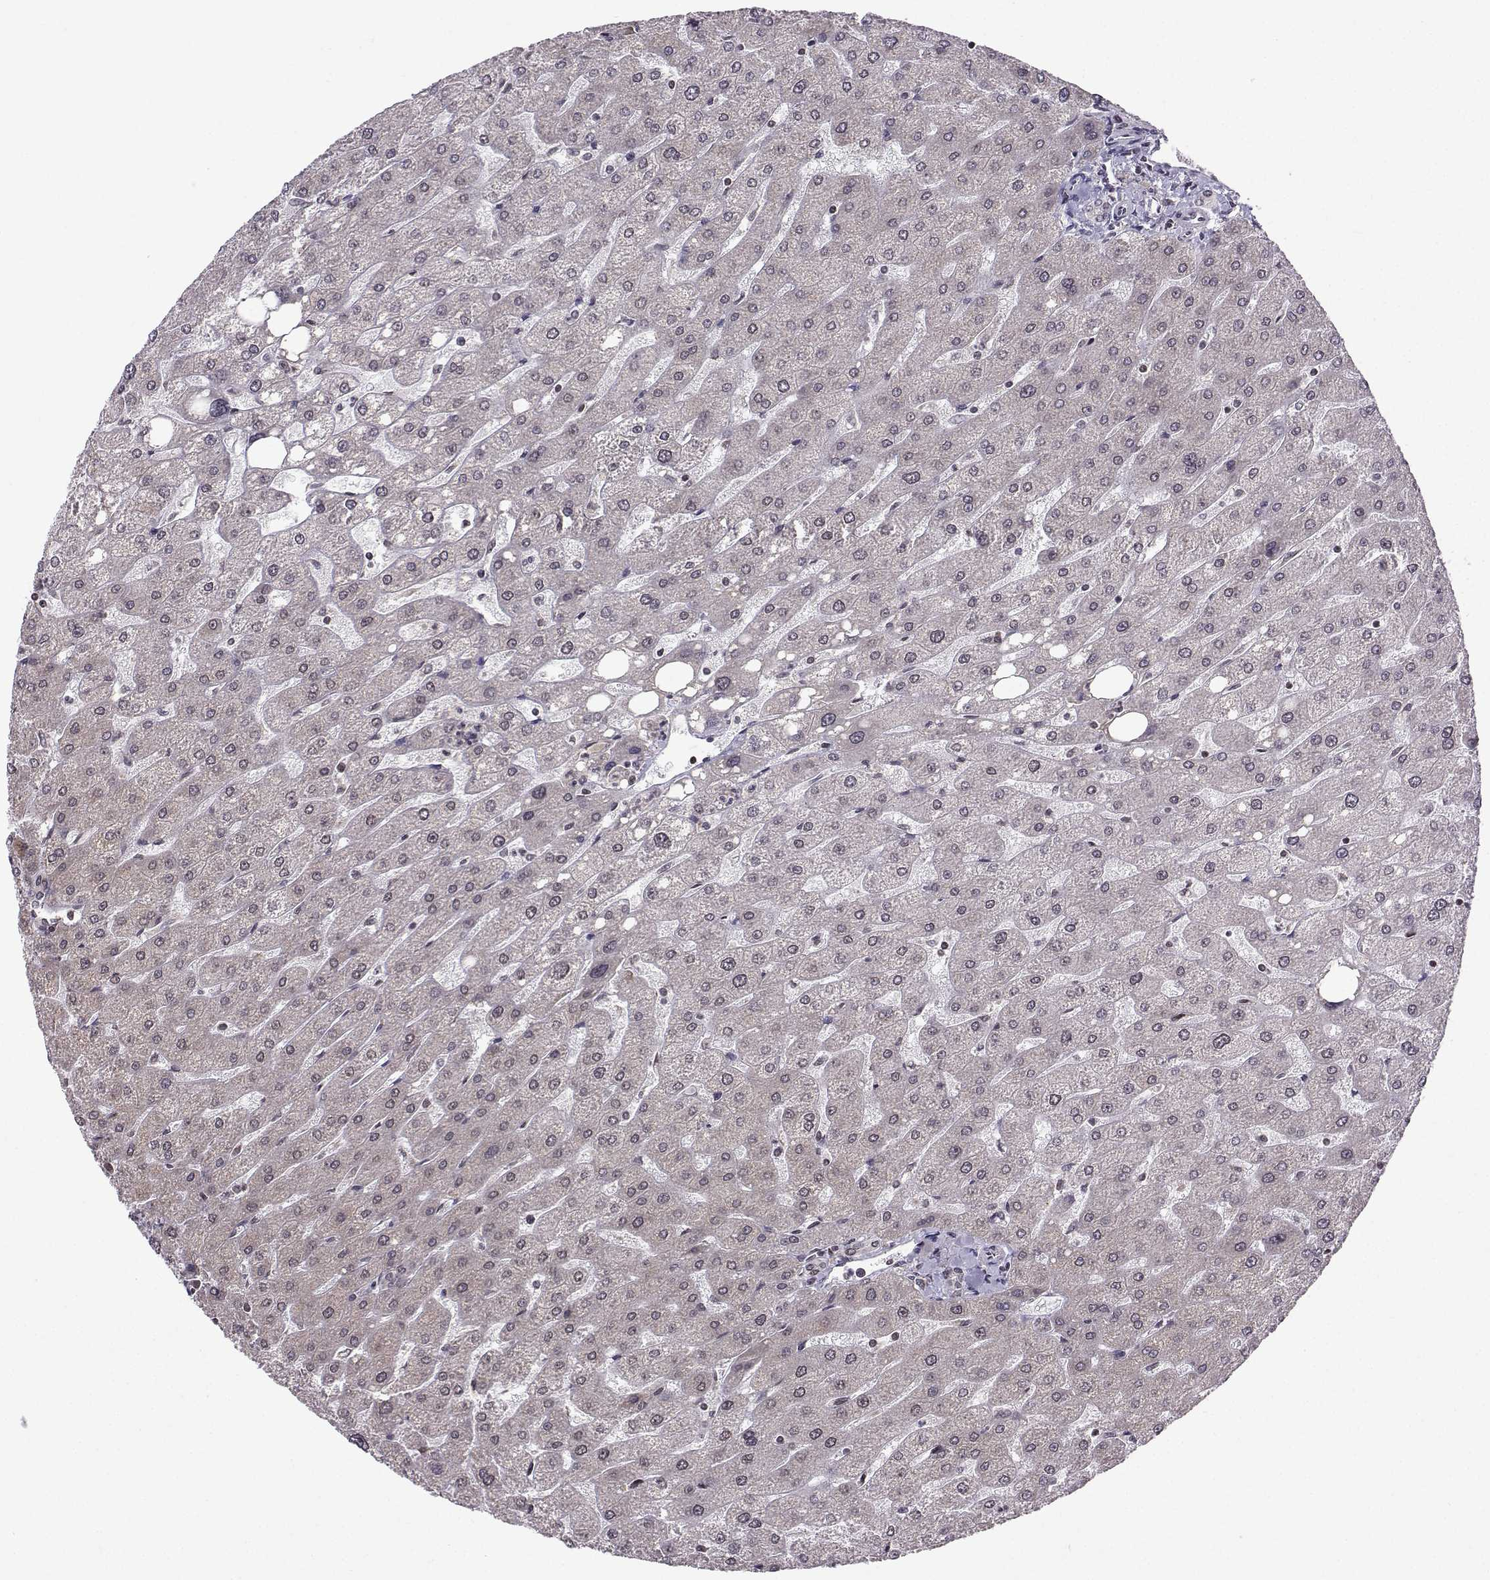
{"staining": {"intensity": "negative", "quantity": "none", "location": "none"}, "tissue": "liver", "cell_type": "Cholangiocytes", "image_type": "normal", "snomed": [{"axis": "morphology", "description": "Normal tissue, NOS"}, {"axis": "topography", "description": "Liver"}], "caption": "Photomicrograph shows no significant protein expression in cholangiocytes of unremarkable liver.", "gene": "EZH1", "patient": {"sex": "male", "age": 67}}